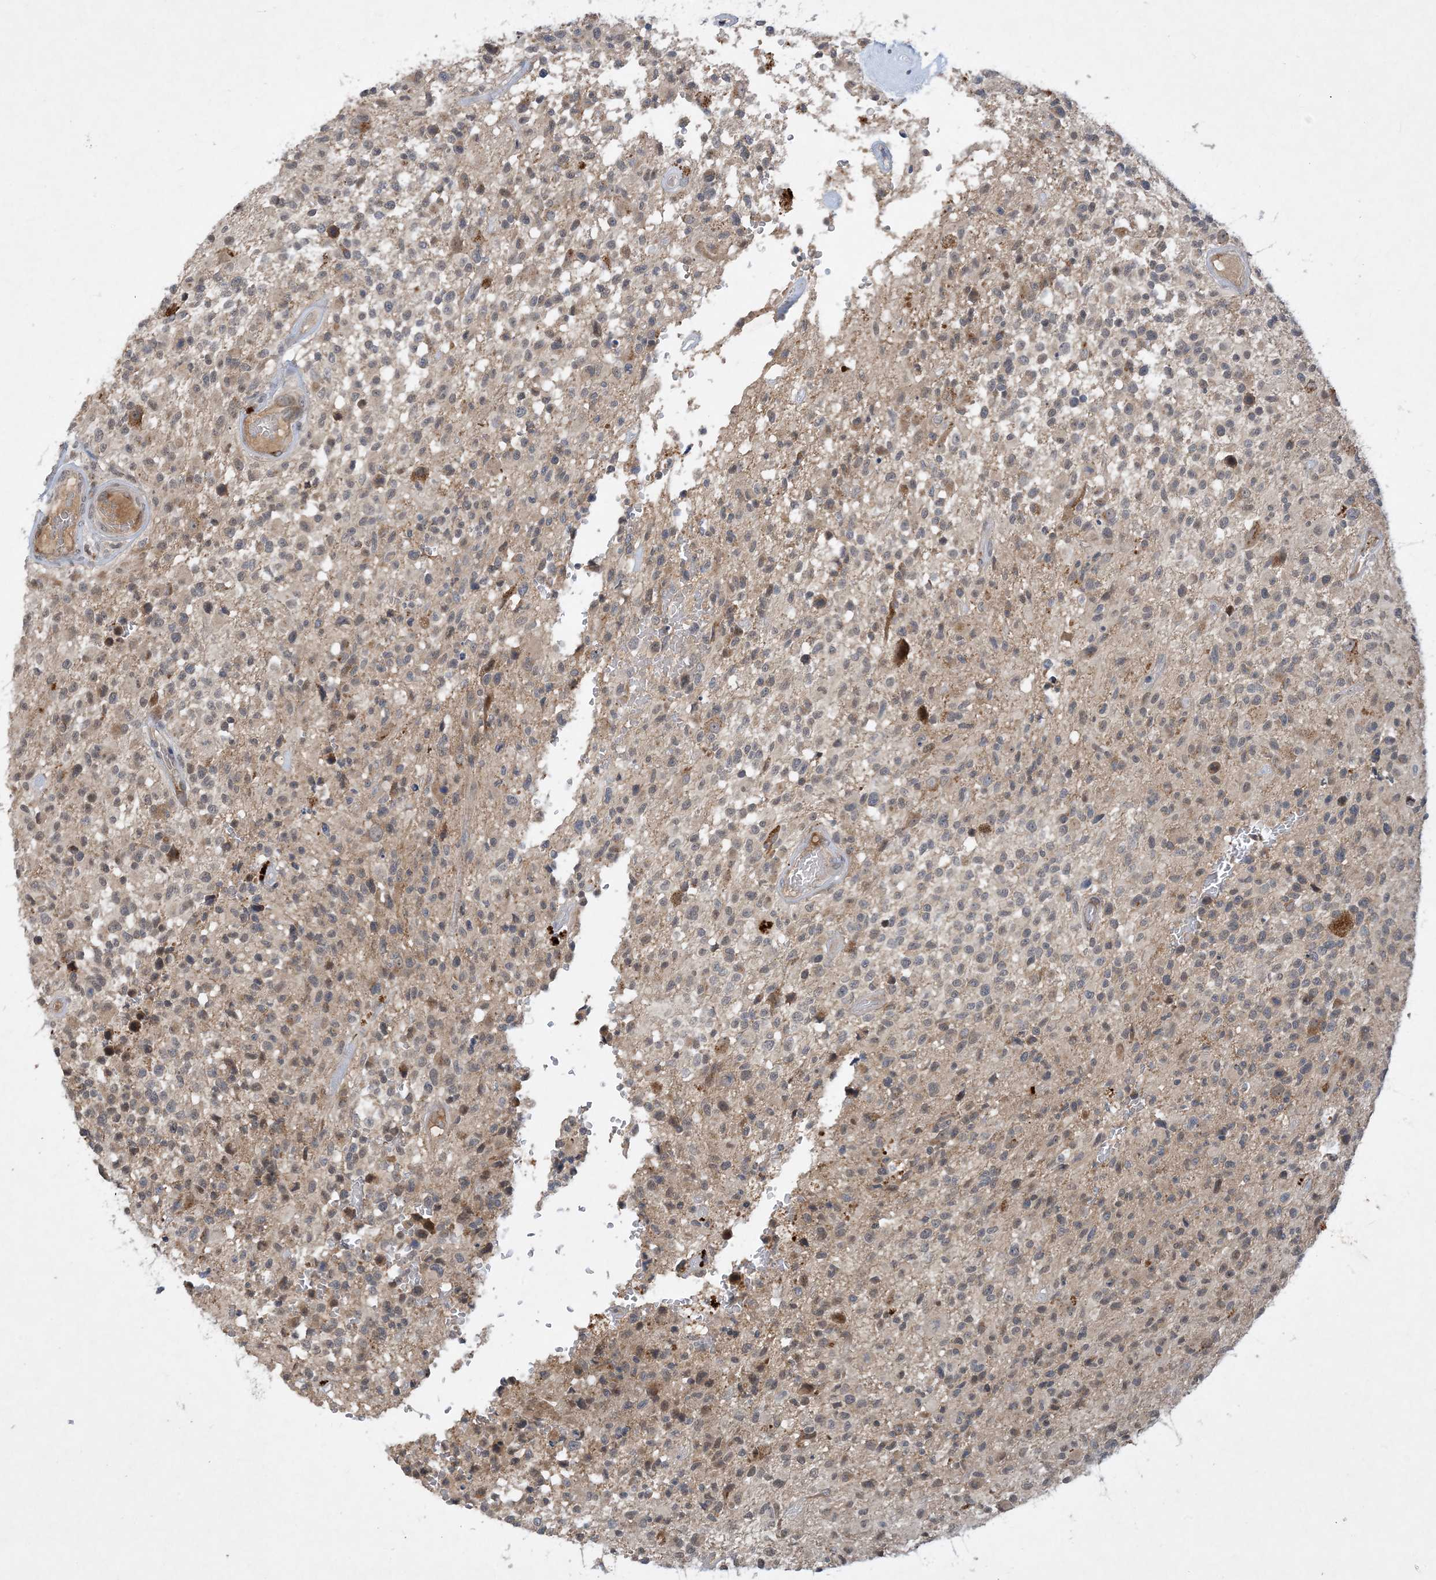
{"staining": {"intensity": "weak", "quantity": "<25%", "location": "cytoplasmic/membranous"}, "tissue": "glioma", "cell_type": "Tumor cells", "image_type": "cancer", "snomed": [{"axis": "morphology", "description": "Glioma, malignant, High grade"}, {"axis": "morphology", "description": "Glioblastoma, NOS"}, {"axis": "topography", "description": "Brain"}], "caption": "This is an immunohistochemistry photomicrograph of glioma. There is no expression in tumor cells.", "gene": "TINAG", "patient": {"sex": "male", "age": 60}}